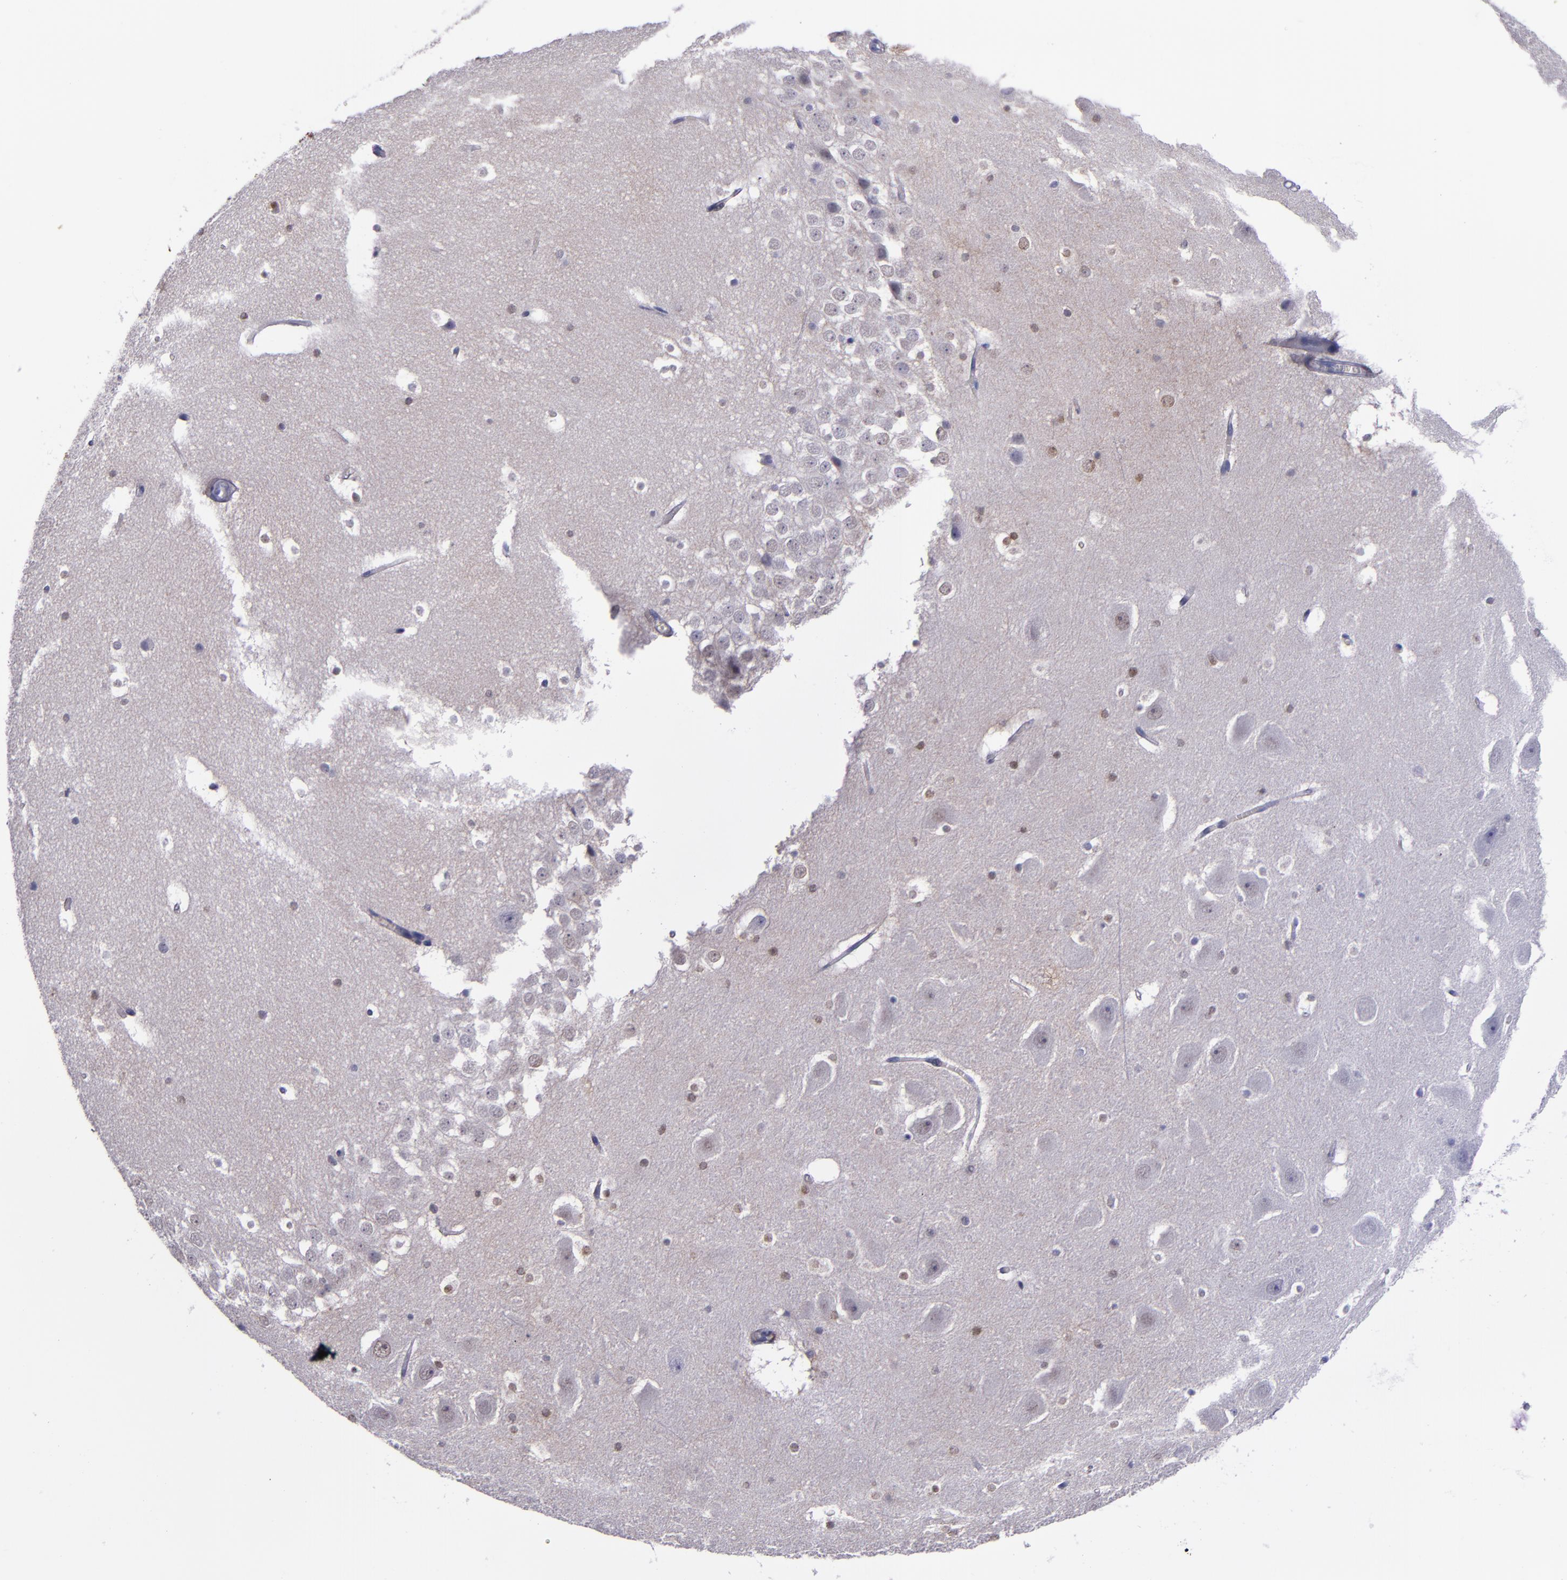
{"staining": {"intensity": "negative", "quantity": "none", "location": "none"}, "tissue": "hippocampus", "cell_type": "Glial cells", "image_type": "normal", "snomed": [{"axis": "morphology", "description": "Normal tissue, NOS"}, {"axis": "topography", "description": "Hippocampus"}], "caption": "The immunohistochemistry (IHC) photomicrograph has no significant expression in glial cells of hippocampus. The staining was performed using DAB to visualize the protein expression in brown, while the nuclei were stained in blue with hematoxylin (Magnification: 20x).", "gene": "MFGE8", "patient": {"sex": "male", "age": 45}}